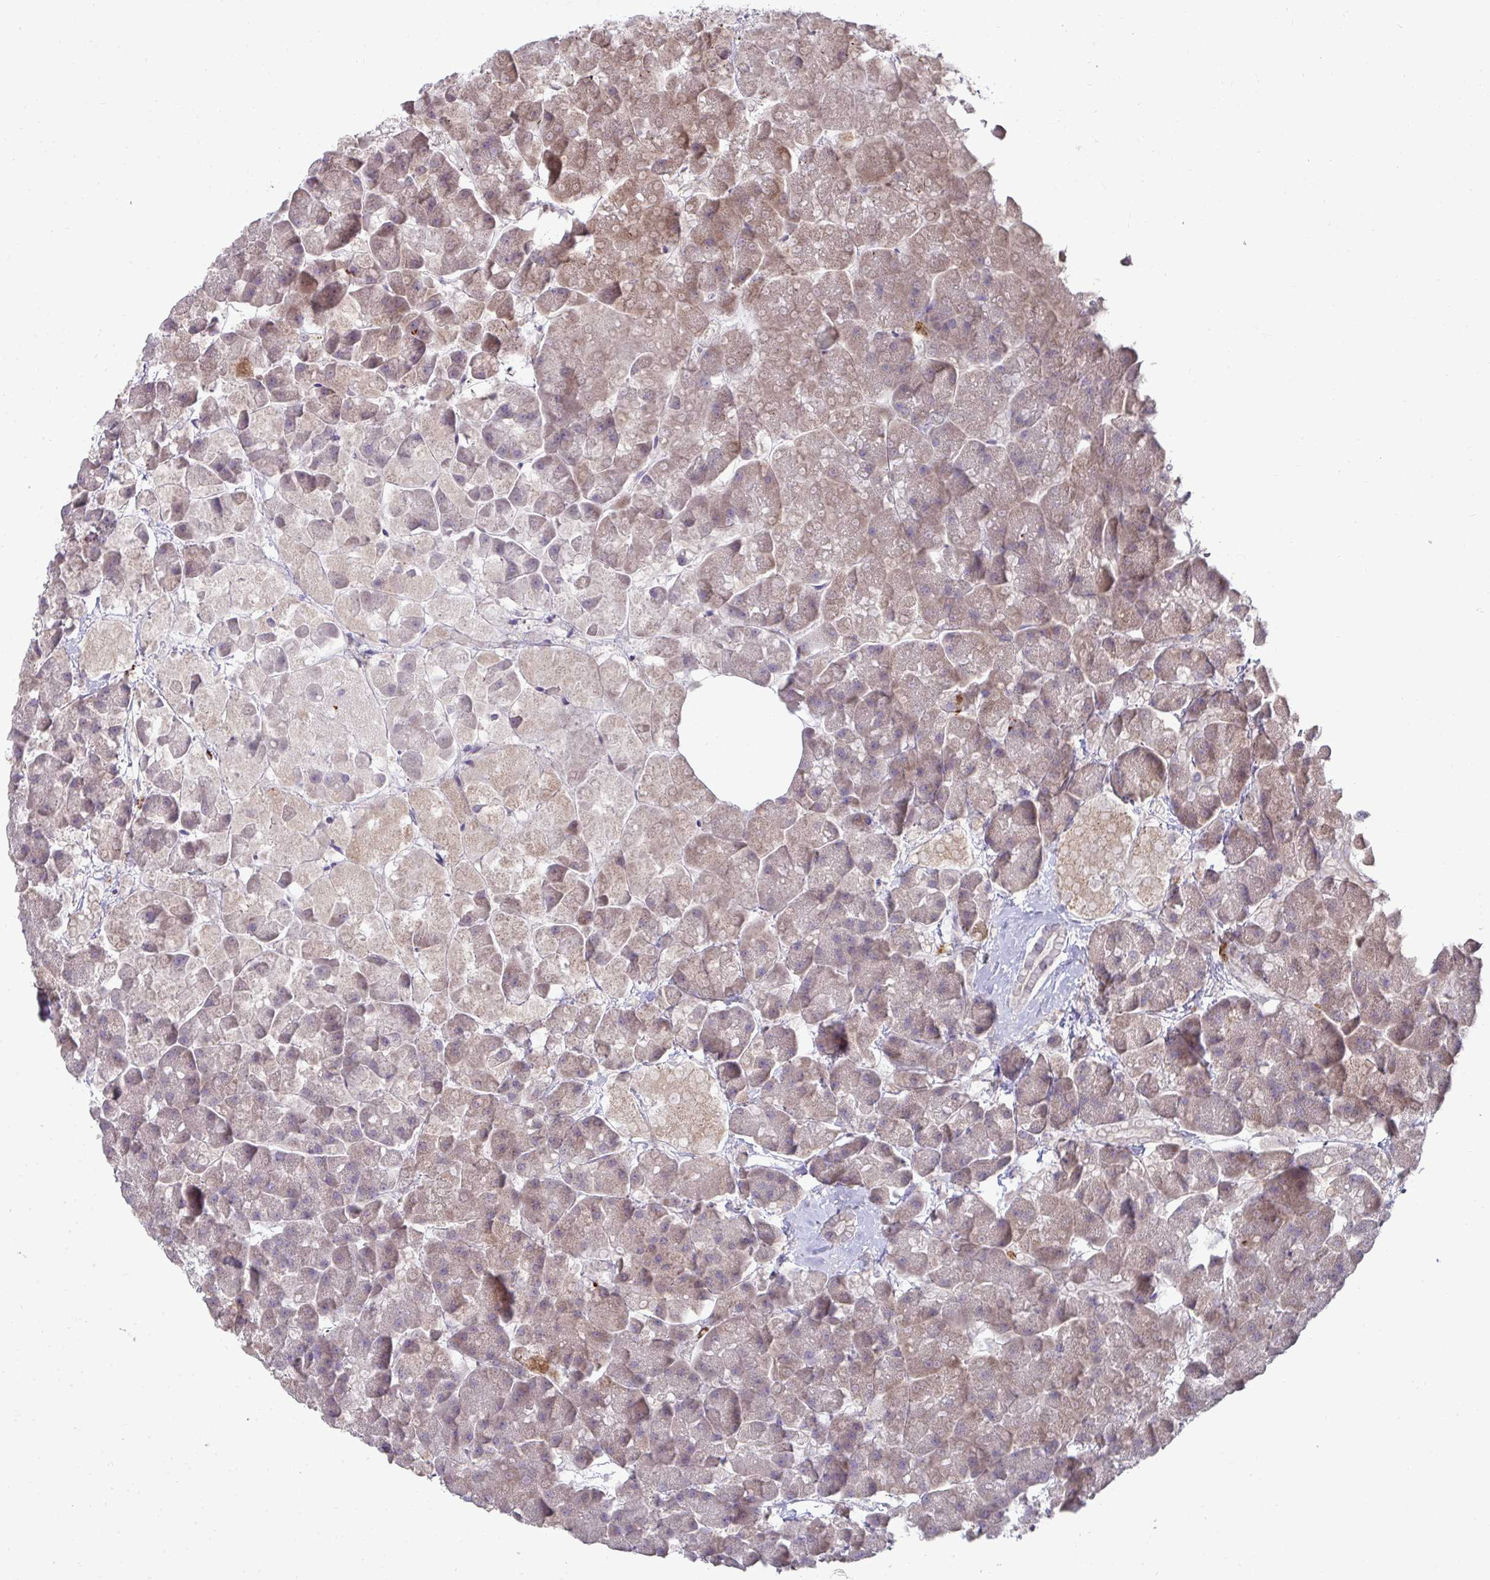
{"staining": {"intensity": "weak", "quantity": "<25%", "location": "cytoplasmic/membranous"}, "tissue": "pancreas", "cell_type": "Exocrine glandular cells", "image_type": "normal", "snomed": [{"axis": "morphology", "description": "Normal tissue, NOS"}, {"axis": "topography", "description": "Pancreas"}, {"axis": "topography", "description": "Peripheral nerve tissue"}], "caption": "Immunohistochemistry (IHC) of normal pancreas reveals no positivity in exocrine glandular cells. Brightfield microscopy of IHC stained with DAB (3,3'-diaminobenzidine) (brown) and hematoxylin (blue), captured at high magnification.", "gene": "SH2D1B", "patient": {"sex": "male", "age": 54}}